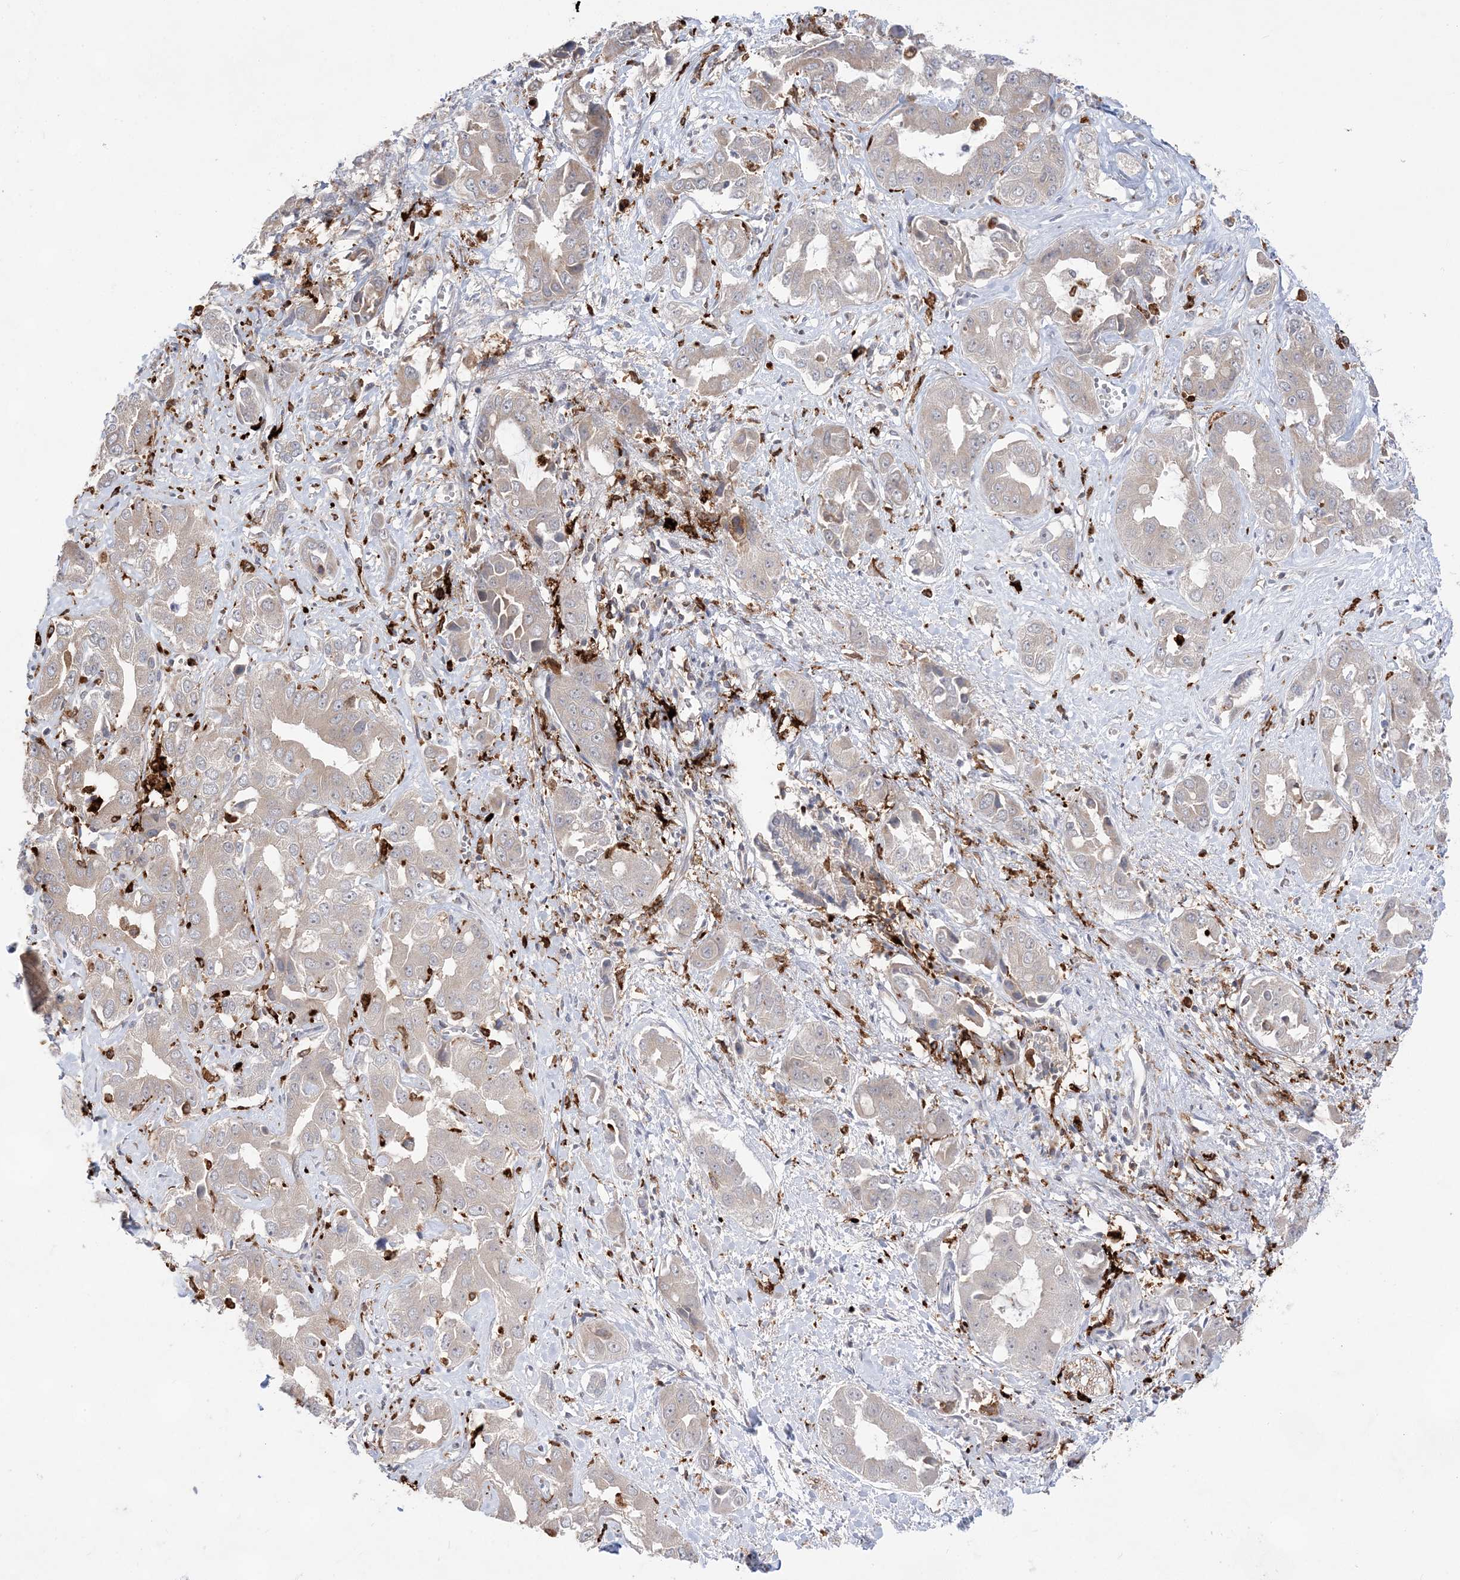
{"staining": {"intensity": "weak", "quantity": "<25%", "location": "cytoplasmic/membranous"}, "tissue": "liver cancer", "cell_type": "Tumor cells", "image_type": "cancer", "snomed": [{"axis": "morphology", "description": "Cholangiocarcinoma"}, {"axis": "topography", "description": "Liver"}], "caption": "Tumor cells show no significant protein expression in liver cholangiocarcinoma. (Stains: DAB immunohistochemistry with hematoxylin counter stain, Microscopy: brightfield microscopy at high magnification).", "gene": "ANAPC15", "patient": {"sex": "female", "age": 52}}